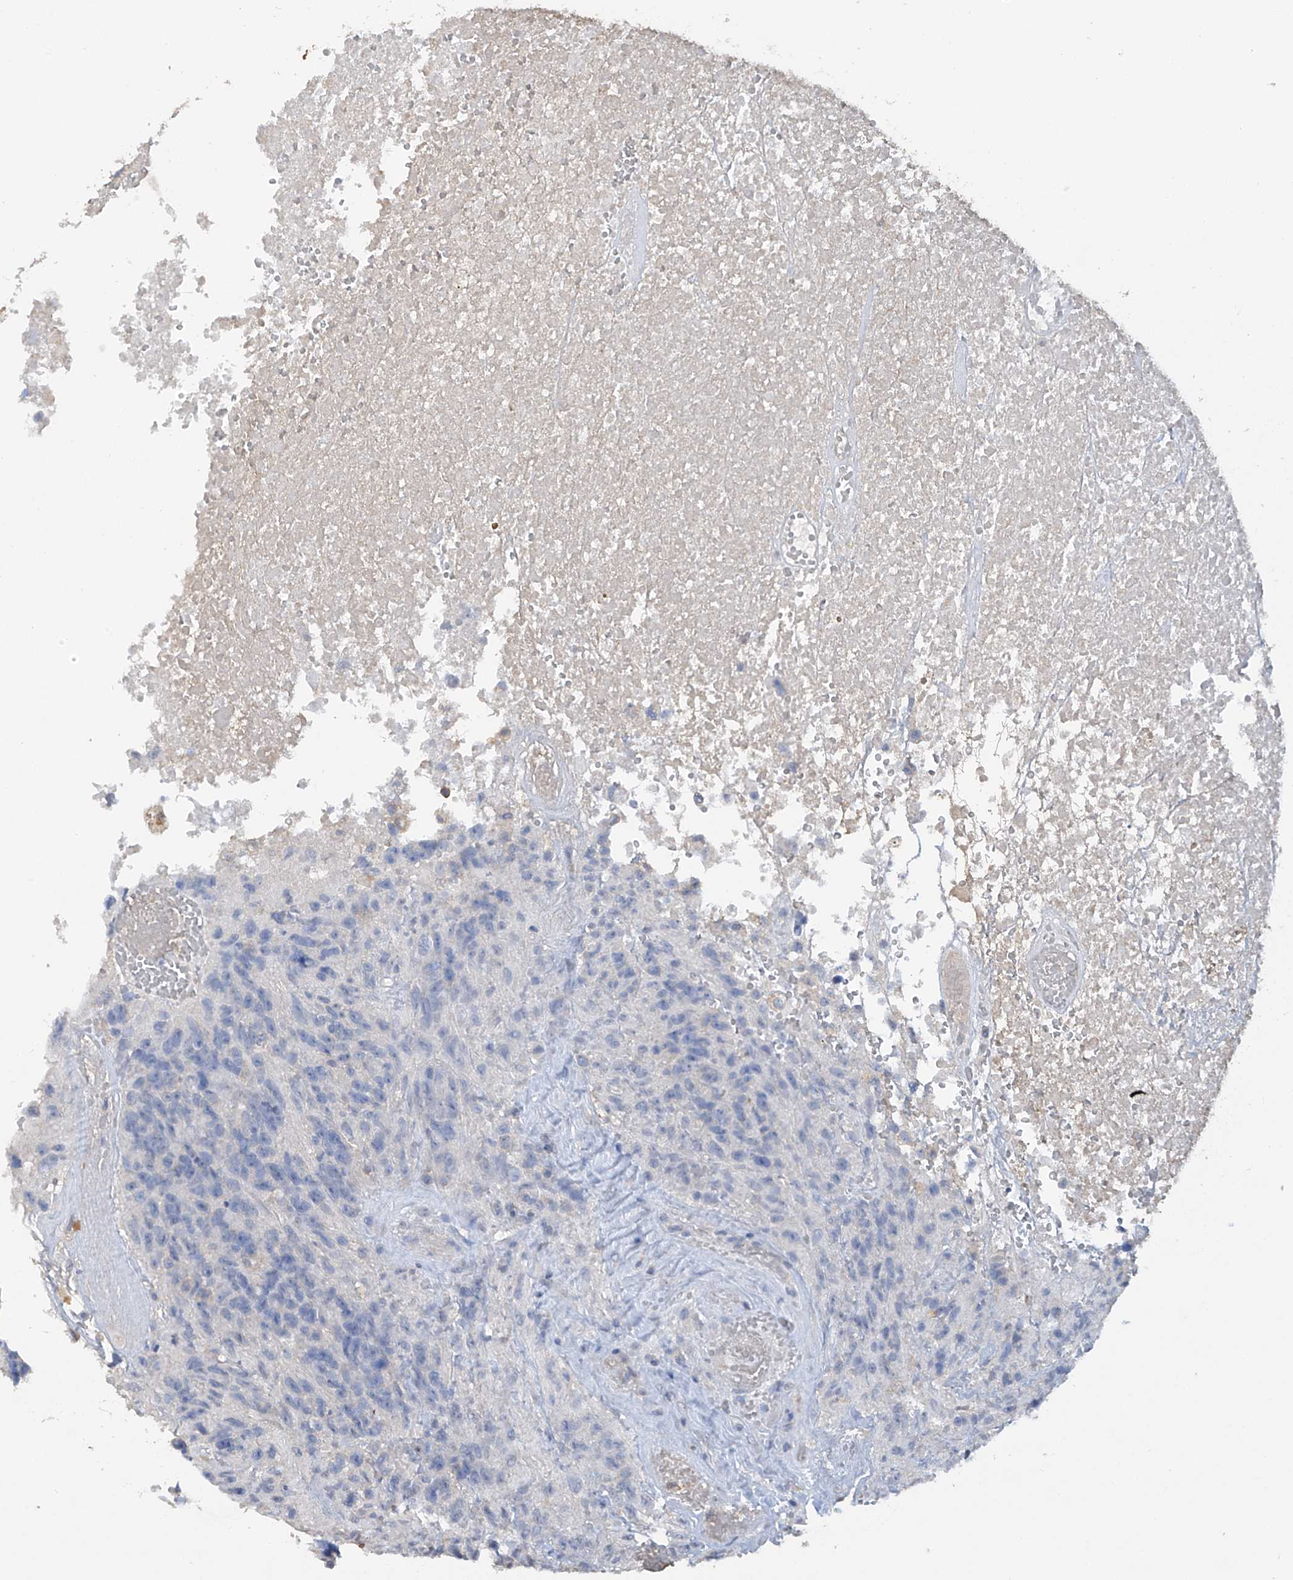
{"staining": {"intensity": "negative", "quantity": "none", "location": "none"}, "tissue": "glioma", "cell_type": "Tumor cells", "image_type": "cancer", "snomed": [{"axis": "morphology", "description": "Glioma, malignant, High grade"}, {"axis": "topography", "description": "Brain"}], "caption": "The histopathology image displays no significant expression in tumor cells of glioma.", "gene": "HAS3", "patient": {"sex": "male", "age": 69}}